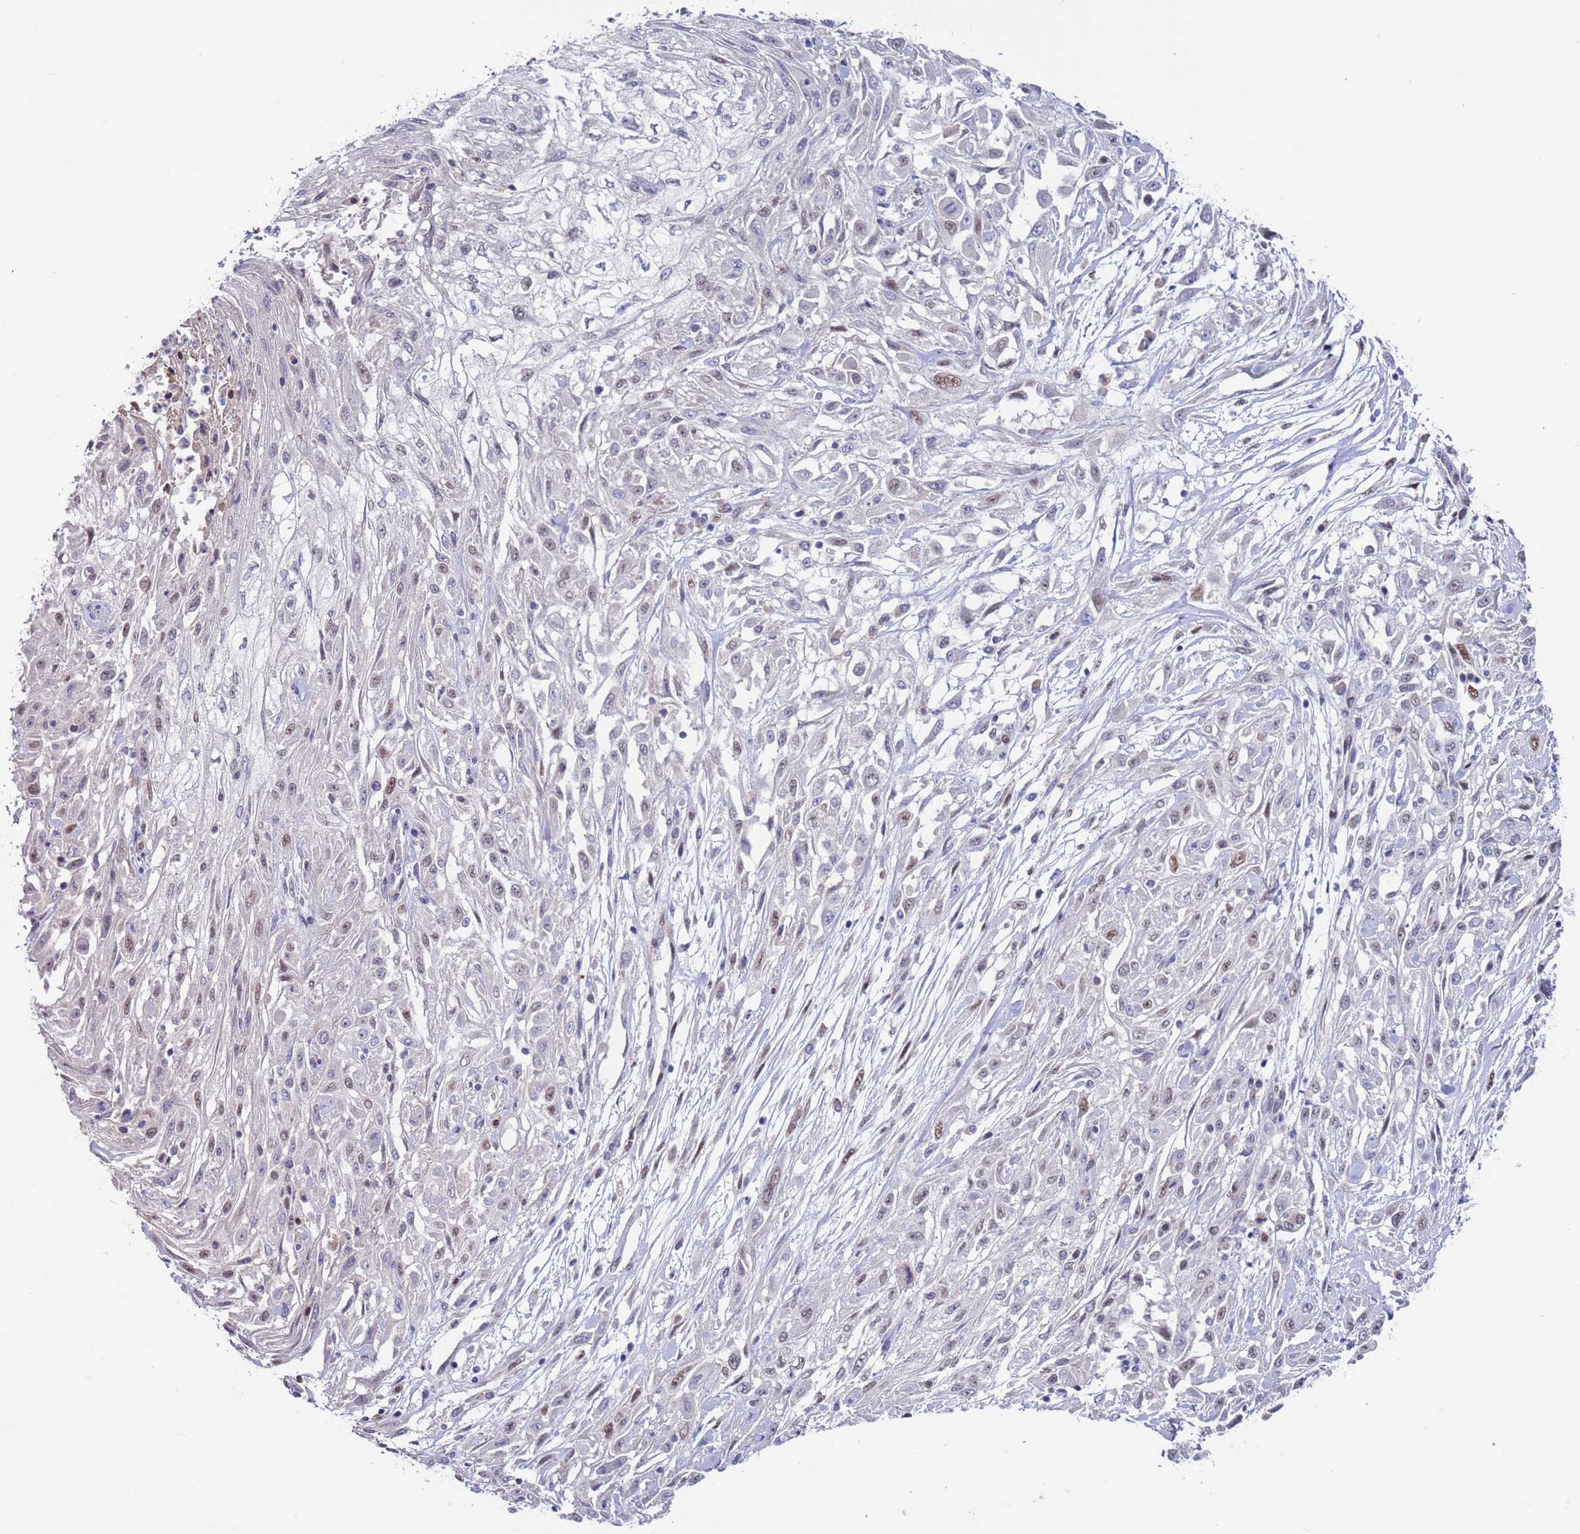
{"staining": {"intensity": "weak", "quantity": "<25%", "location": "nuclear"}, "tissue": "skin cancer", "cell_type": "Tumor cells", "image_type": "cancer", "snomed": [{"axis": "morphology", "description": "Squamous cell carcinoma, NOS"}, {"axis": "morphology", "description": "Squamous cell carcinoma, metastatic, NOS"}, {"axis": "topography", "description": "Skin"}, {"axis": "topography", "description": "Lymph node"}], "caption": "A photomicrograph of human skin squamous cell carcinoma is negative for staining in tumor cells.", "gene": "FBXO27", "patient": {"sex": "male", "age": 75}}